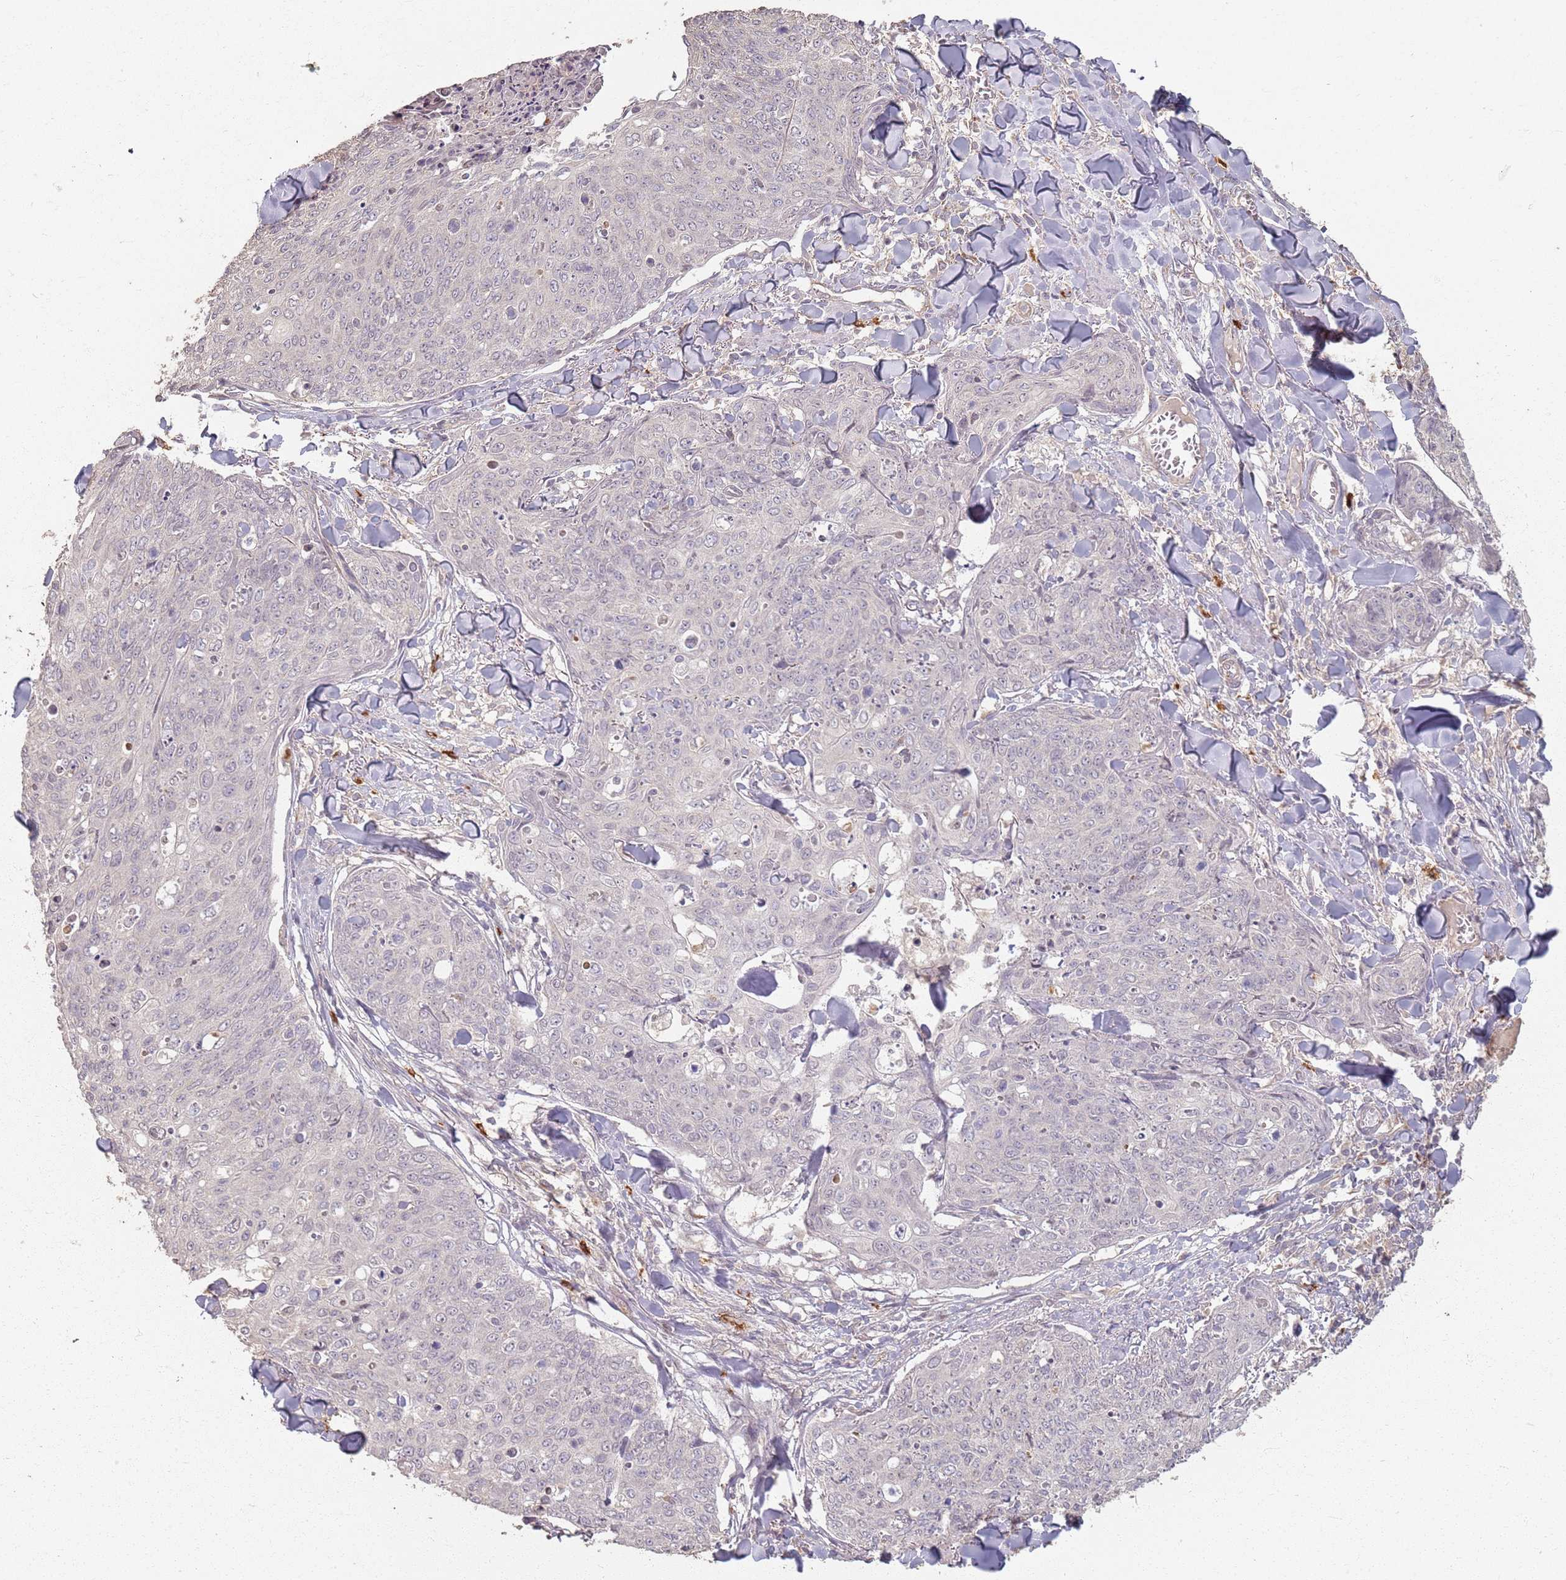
{"staining": {"intensity": "negative", "quantity": "none", "location": "none"}, "tissue": "skin cancer", "cell_type": "Tumor cells", "image_type": "cancer", "snomed": [{"axis": "morphology", "description": "Squamous cell carcinoma, NOS"}, {"axis": "topography", "description": "Skin"}, {"axis": "topography", "description": "Vulva"}], "caption": "DAB (3,3'-diaminobenzidine) immunohistochemical staining of skin cancer (squamous cell carcinoma) demonstrates no significant expression in tumor cells.", "gene": "CCDC168", "patient": {"sex": "female", "age": 85}}